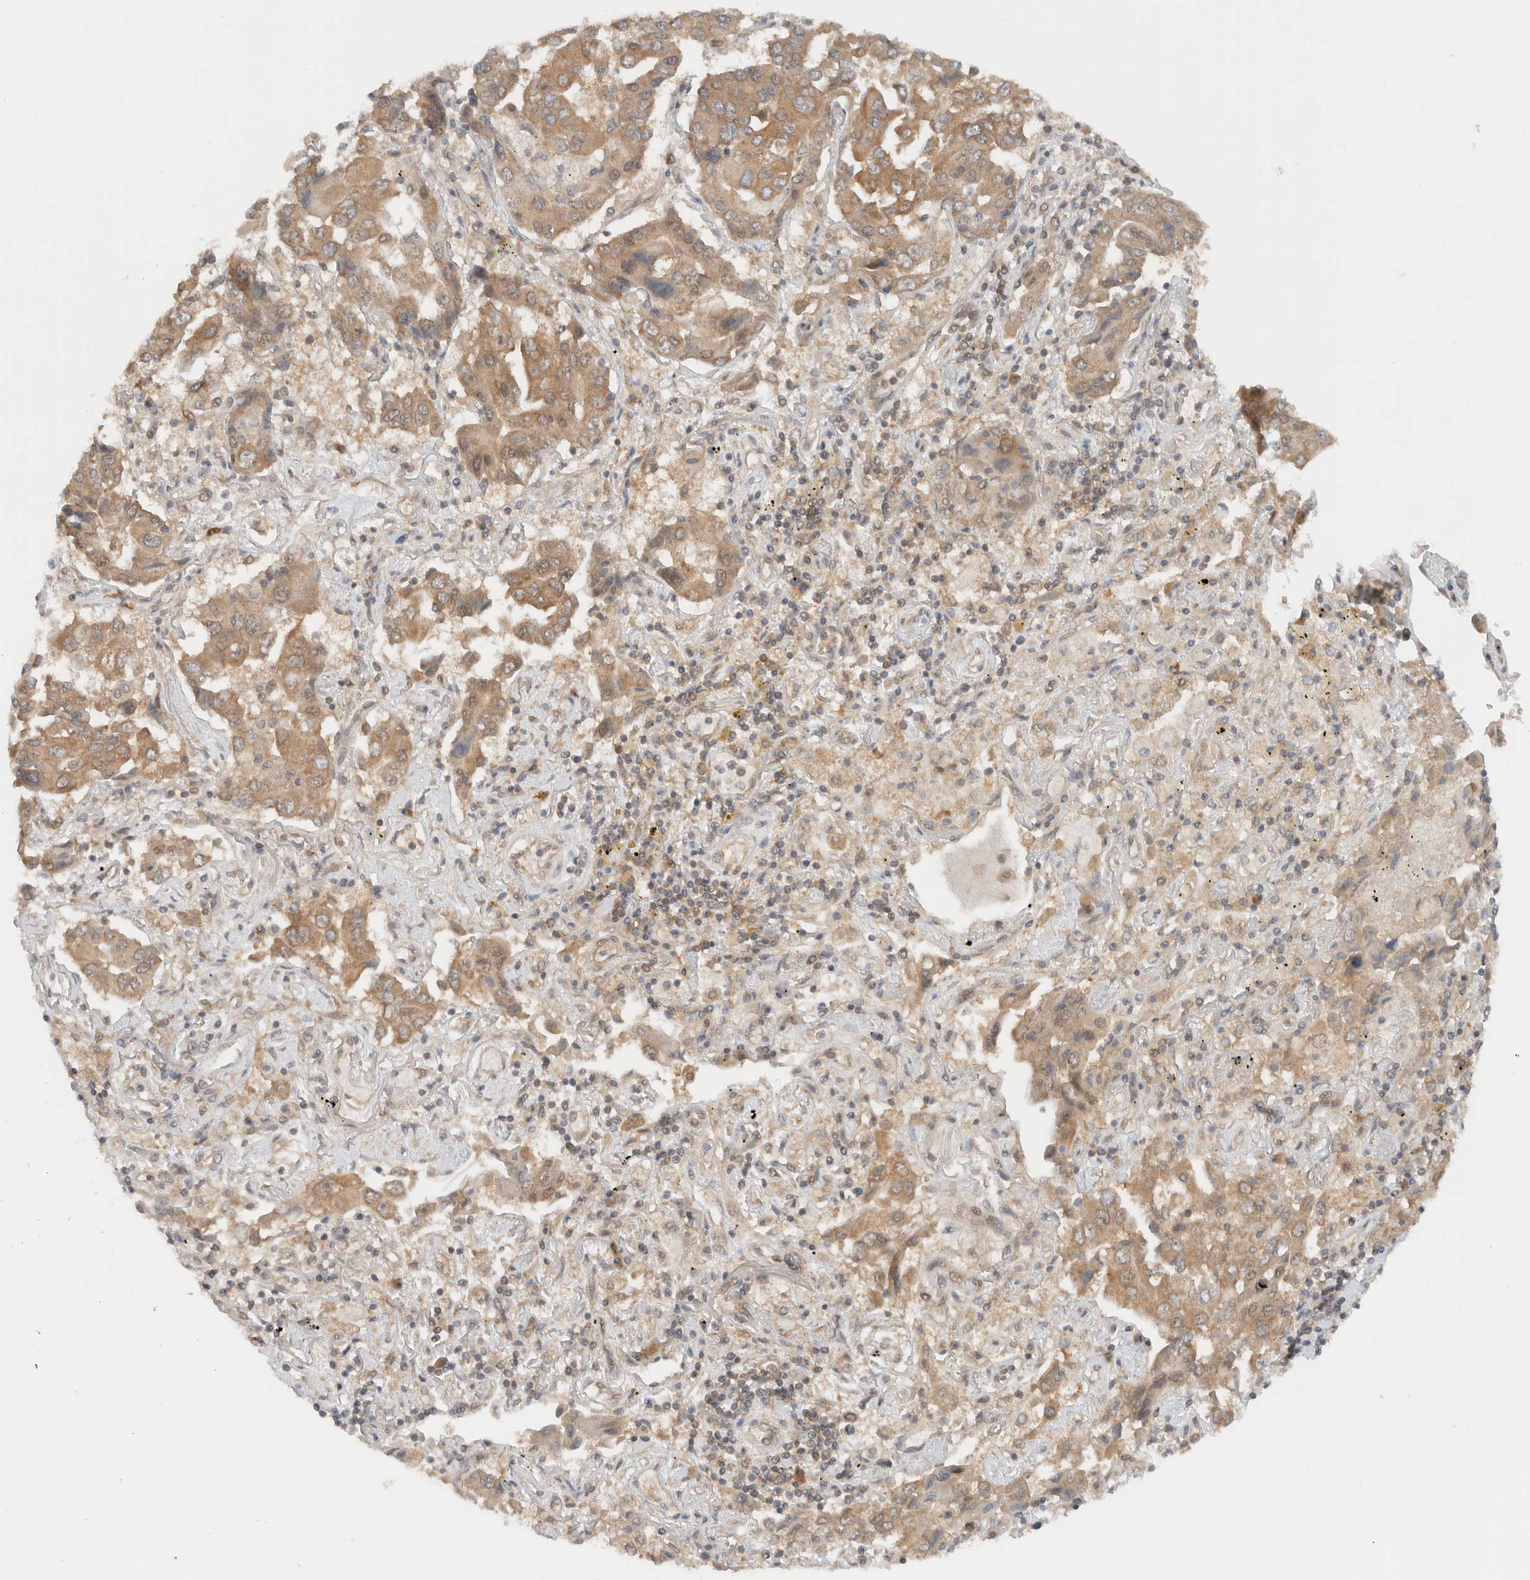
{"staining": {"intensity": "moderate", "quantity": ">75%", "location": "cytoplasmic/membranous"}, "tissue": "lung cancer", "cell_type": "Tumor cells", "image_type": "cancer", "snomed": [{"axis": "morphology", "description": "Adenocarcinoma, NOS"}, {"axis": "topography", "description": "Lung"}], "caption": "The immunohistochemical stain highlights moderate cytoplasmic/membranous staining in tumor cells of adenocarcinoma (lung) tissue. (DAB IHC with brightfield microscopy, high magnification).", "gene": "ARFGEF2", "patient": {"sex": "female", "age": 65}}